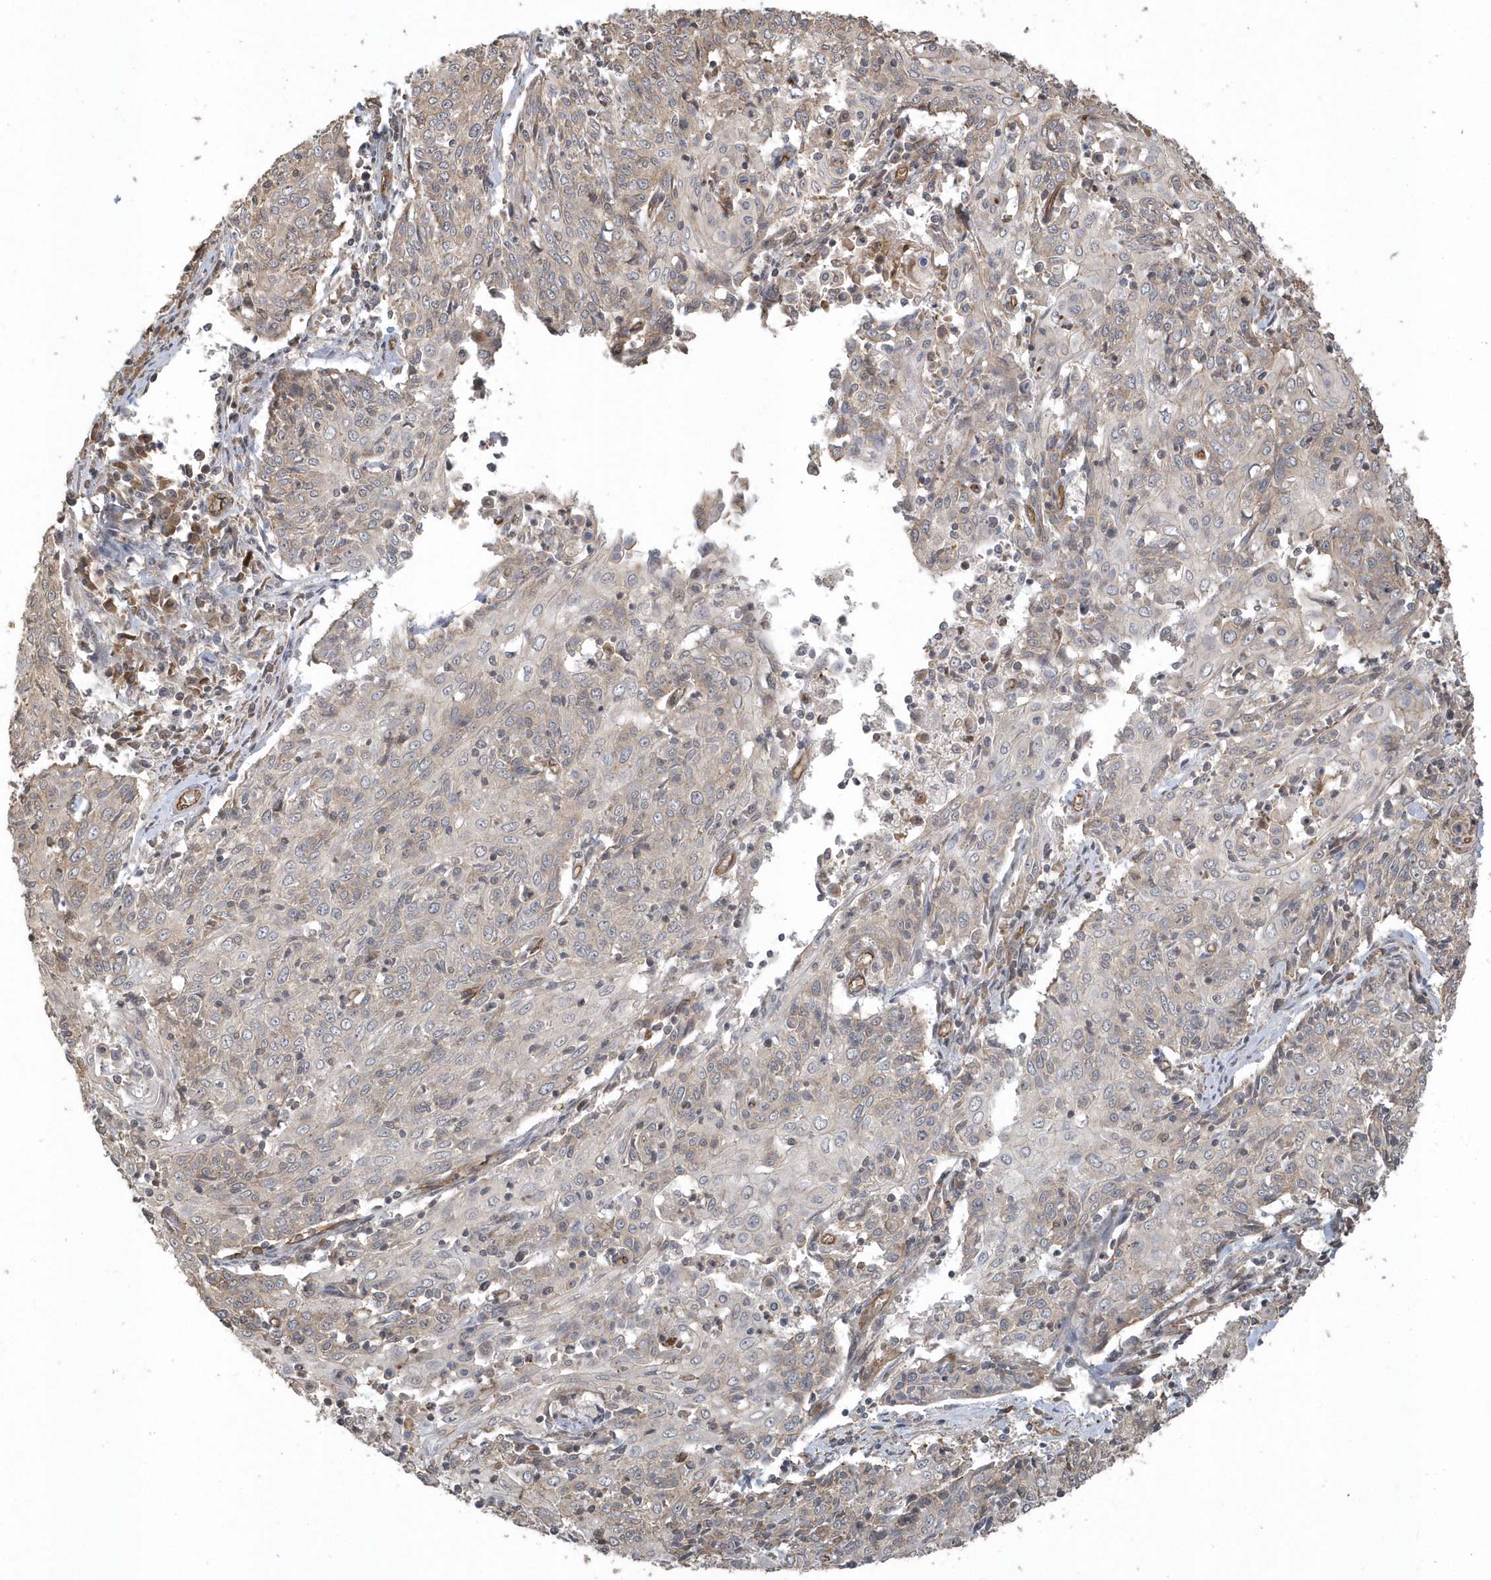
{"staining": {"intensity": "weak", "quantity": "25%-75%", "location": "cytoplasmic/membranous"}, "tissue": "cervical cancer", "cell_type": "Tumor cells", "image_type": "cancer", "snomed": [{"axis": "morphology", "description": "Squamous cell carcinoma, NOS"}, {"axis": "topography", "description": "Cervix"}], "caption": "This is an image of immunohistochemistry (IHC) staining of cervical cancer (squamous cell carcinoma), which shows weak expression in the cytoplasmic/membranous of tumor cells.", "gene": "HERPUD1", "patient": {"sex": "female", "age": 48}}